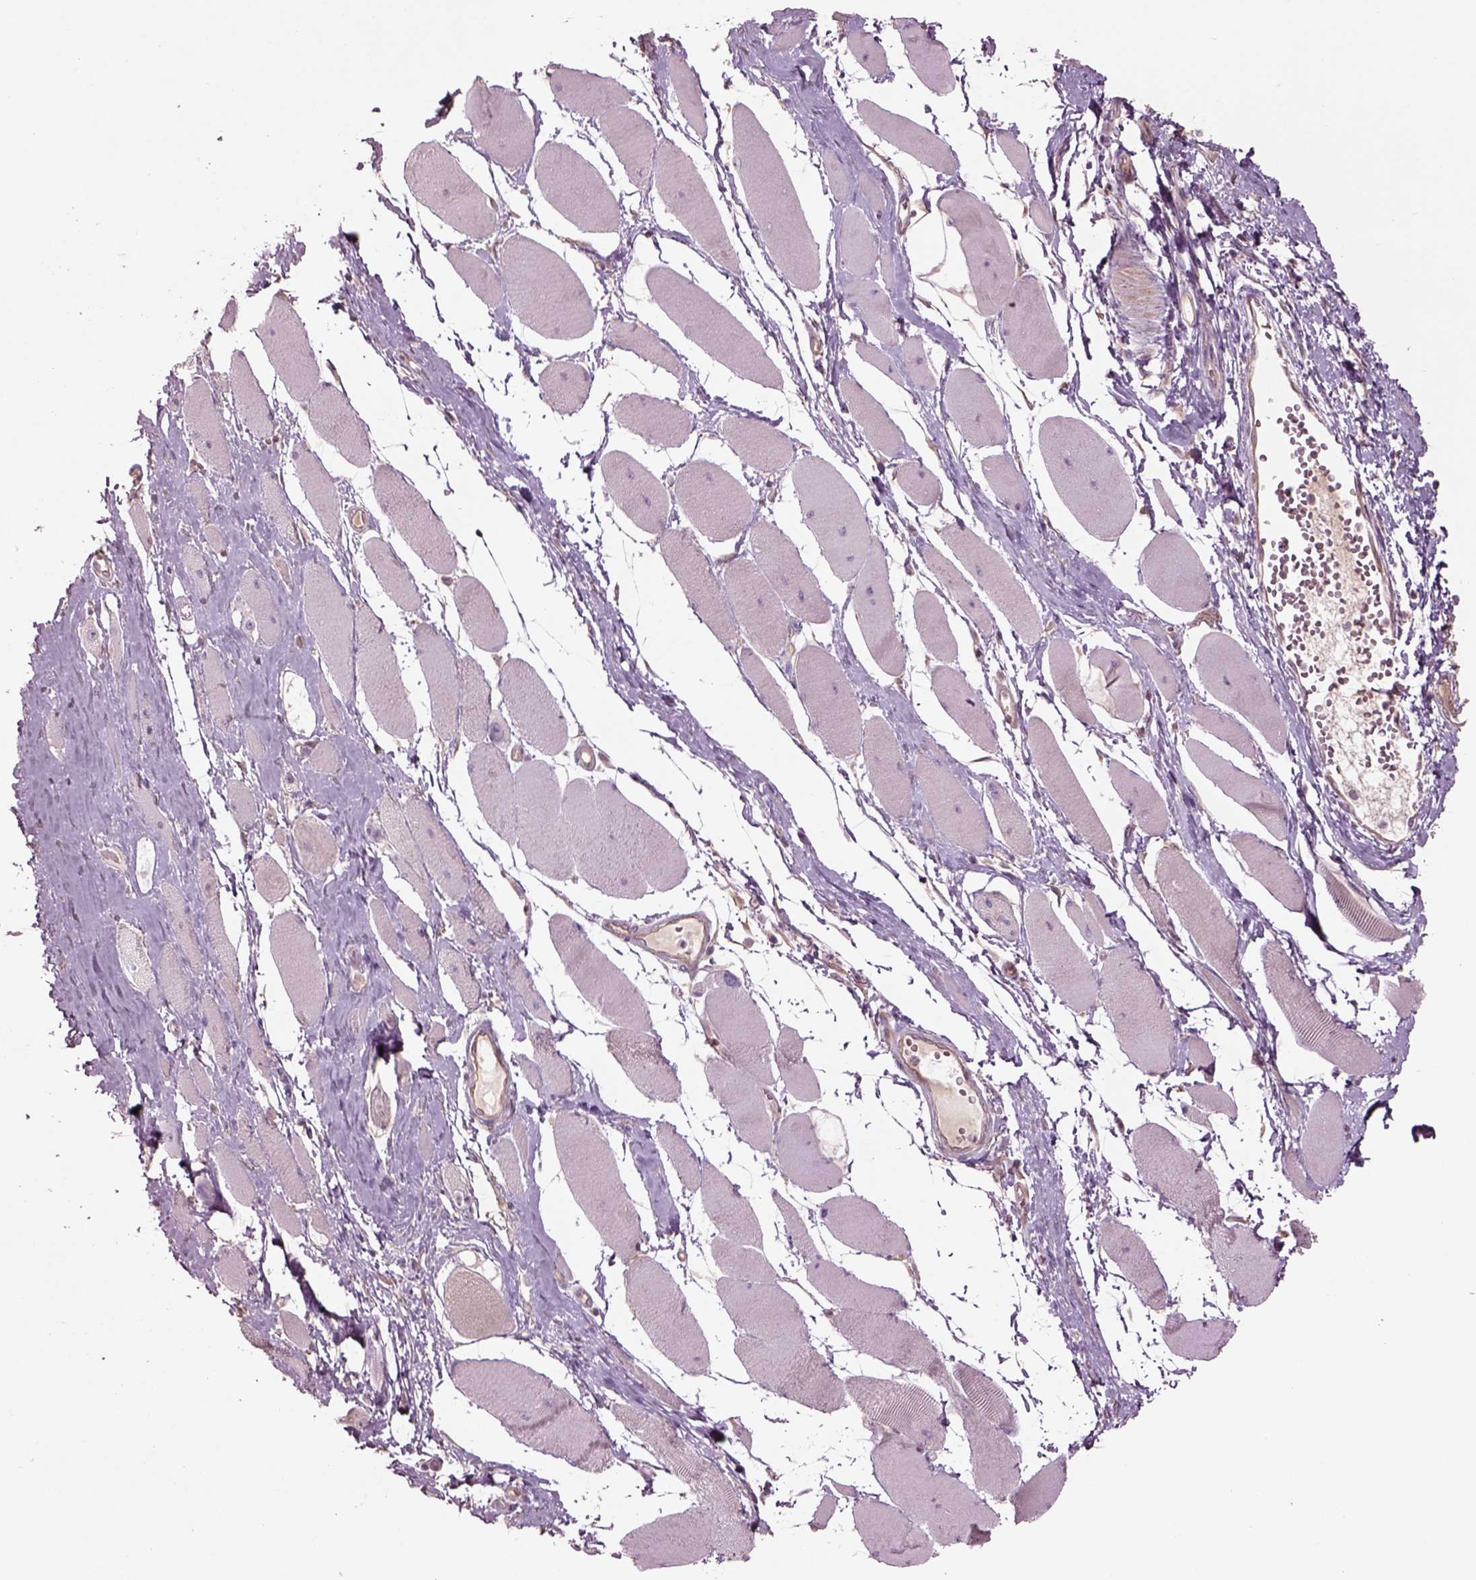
{"staining": {"intensity": "negative", "quantity": "none", "location": "none"}, "tissue": "skeletal muscle", "cell_type": "Myocytes", "image_type": "normal", "snomed": [{"axis": "morphology", "description": "Normal tissue, NOS"}, {"axis": "topography", "description": "Skeletal muscle"}], "caption": "This is a image of immunohistochemistry (IHC) staining of normal skeletal muscle, which shows no positivity in myocytes. Nuclei are stained in blue.", "gene": "DUOXA2", "patient": {"sex": "female", "age": 75}}